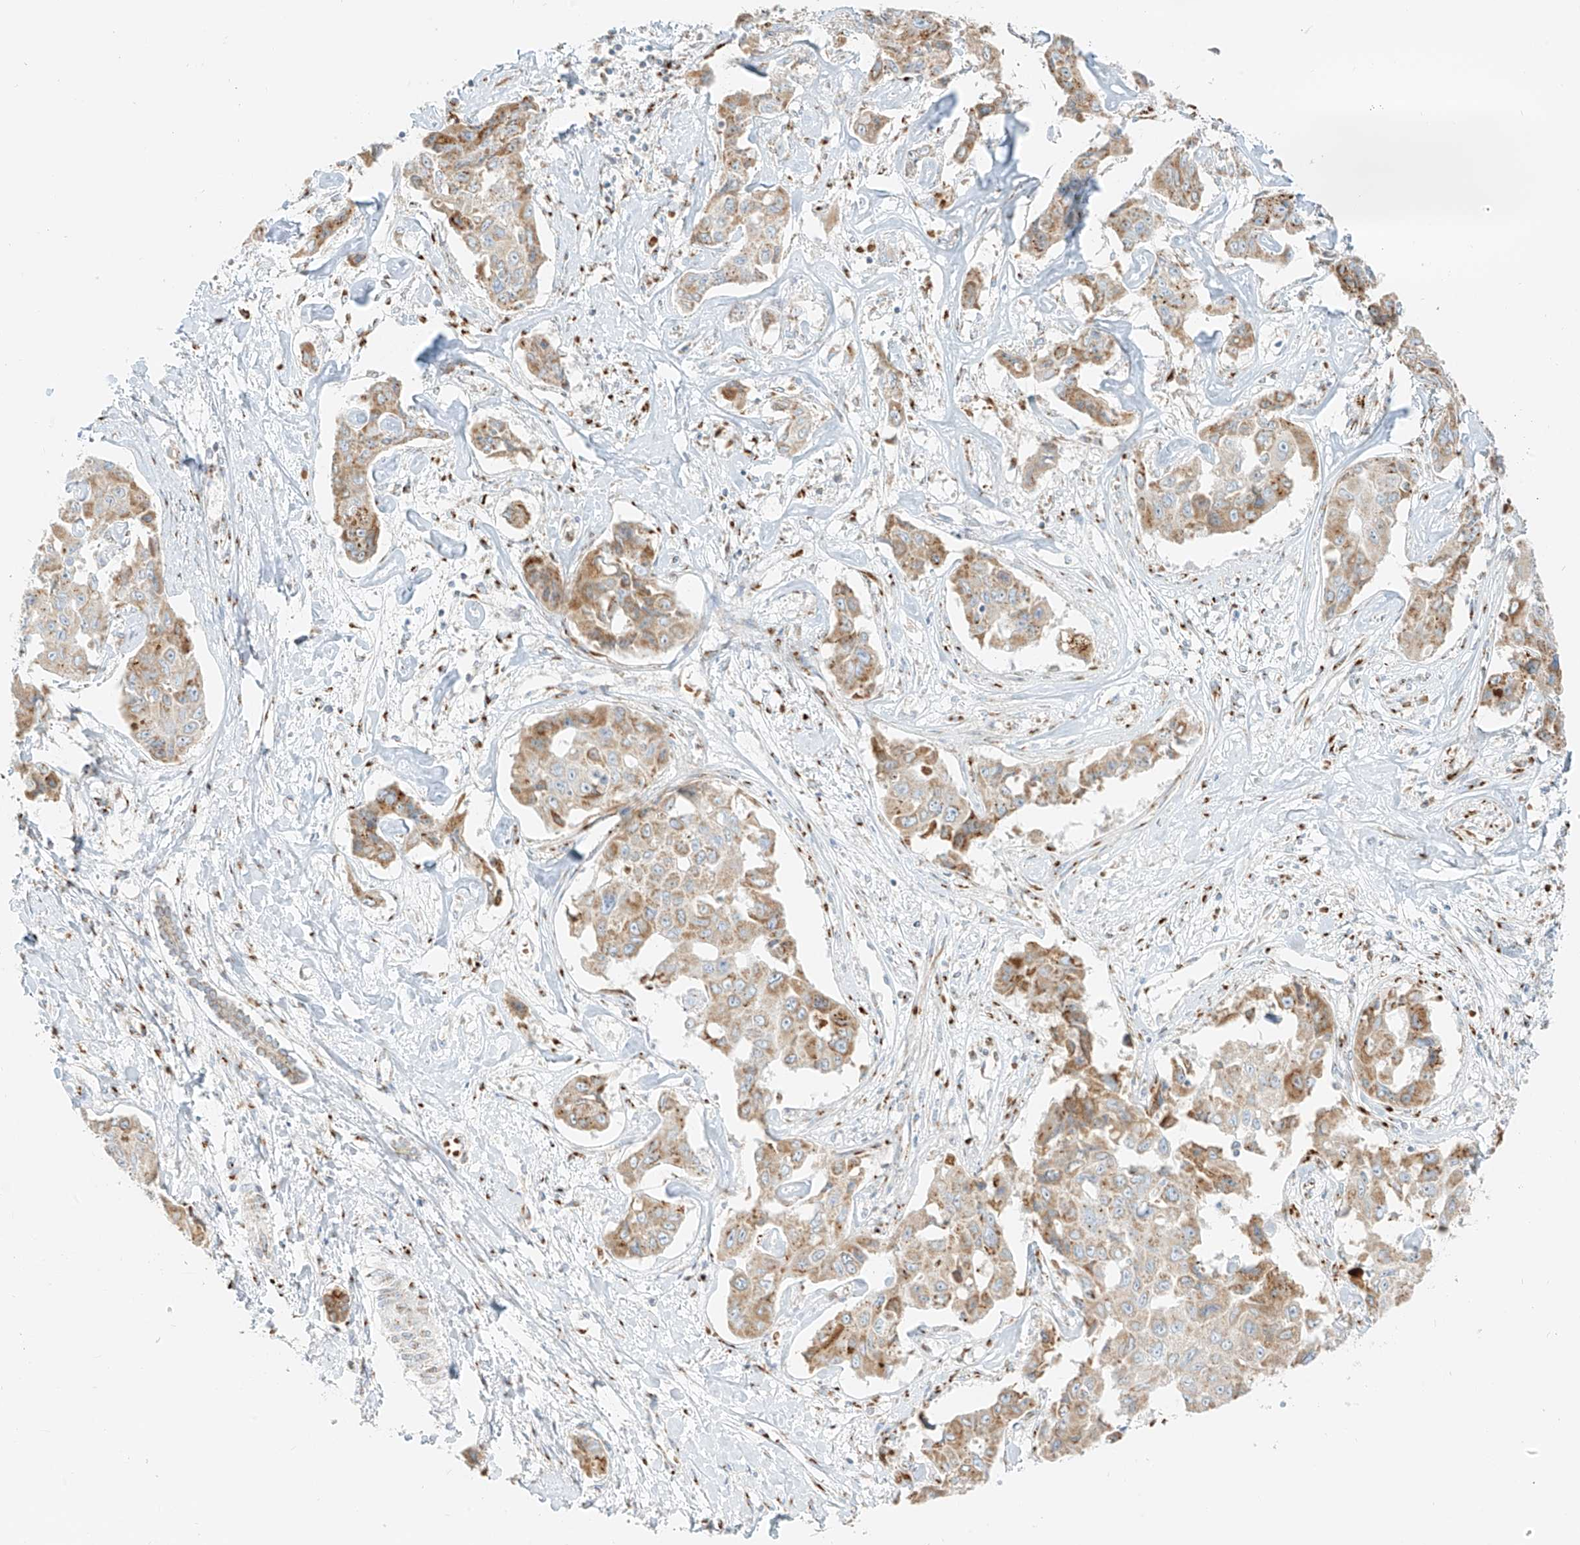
{"staining": {"intensity": "moderate", "quantity": ">75%", "location": "cytoplasmic/membranous"}, "tissue": "liver cancer", "cell_type": "Tumor cells", "image_type": "cancer", "snomed": [{"axis": "morphology", "description": "Cholangiocarcinoma"}, {"axis": "topography", "description": "Liver"}], "caption": "Immunohistochemical staining of cholangiocarcinoma (liver) exhibits moderate cytoplasmic/membranous protein expression in approximately >75% of tumor cells.", "gene": "TMEM87B", "patient": {"sex": "male", "age": 59}}